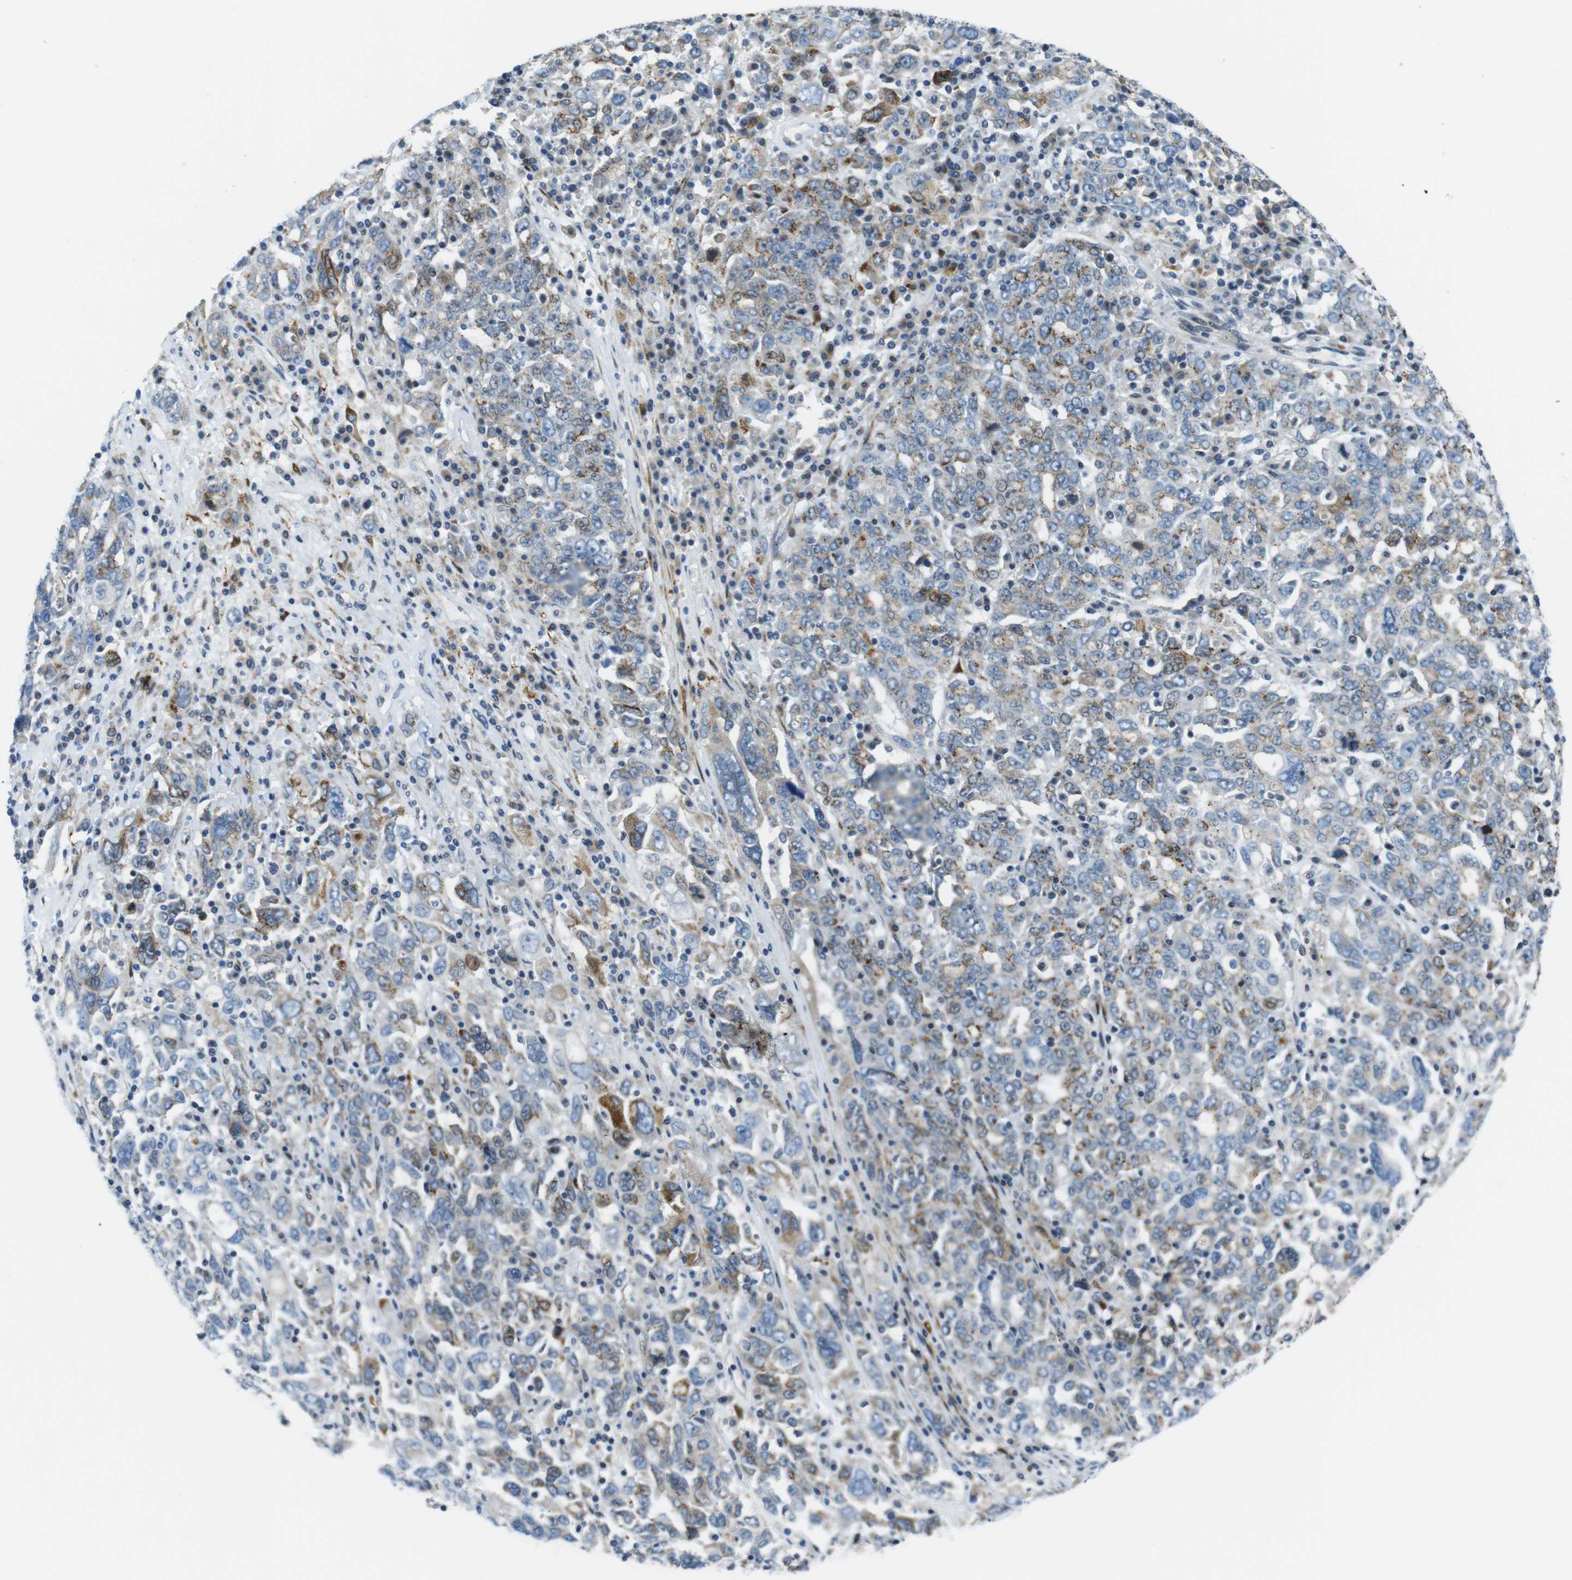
{"staining": {"intensity": "weak", "quantity": "25%-75%", "location": "cytoplasmic/membranous"}, "tissue": "ovarian cancer", "cell_type": "Tumor cells", "image_type": "cancer", "snomed": [{"axis": "morphology", "description": "Carcinoma, endometroid"}, {"axis": "topography", "description": "Ovary"}], "caption": "Weak cytoplasmic/membranous staining for a protein is seen in about 25%-75% of tumor cells of ovarian cancer using immunohistochemistry (IHC).", "gene": "ZDHHC3", "patient": {"sex": "female", "age": 62}}